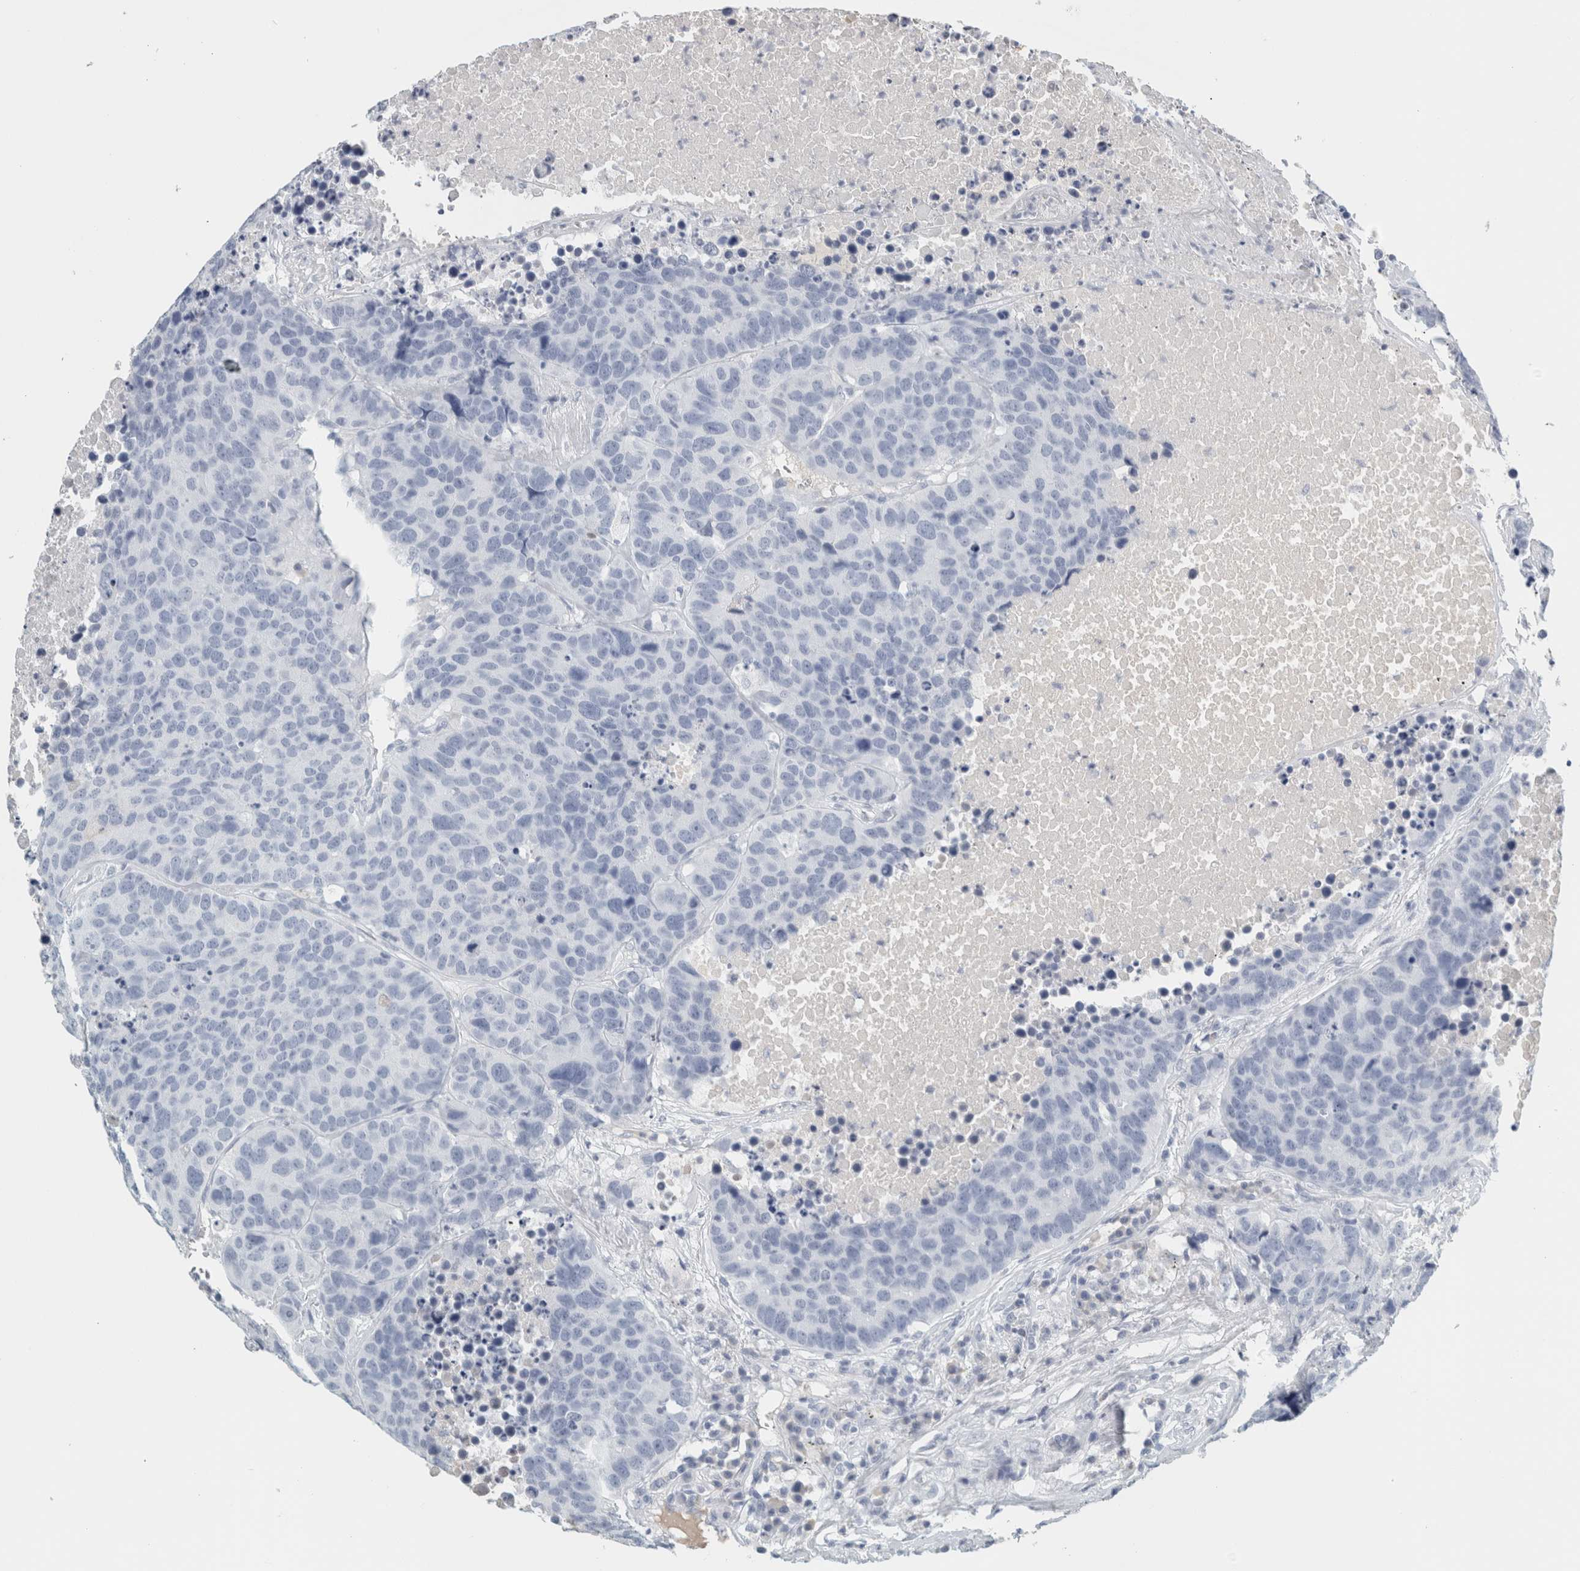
{"staining": {"intensity": "negative", "quantity": "none", "location": "none"}, "tissue": "carcinoid", "cell_type": "Tumor cells", "image_type": "cancer", "snomed": [{"axis": "morphology", "description": "Carcinoid, malignant, NOS"}, {"axis": "topography", "description": "Lung"}], "caption": "A histopathology image of carcinoid stained for a protein reveals no brown staining in tumor cells.", "gene": "TSPAN8", "patient": {"sex": "male", "age": 60}}